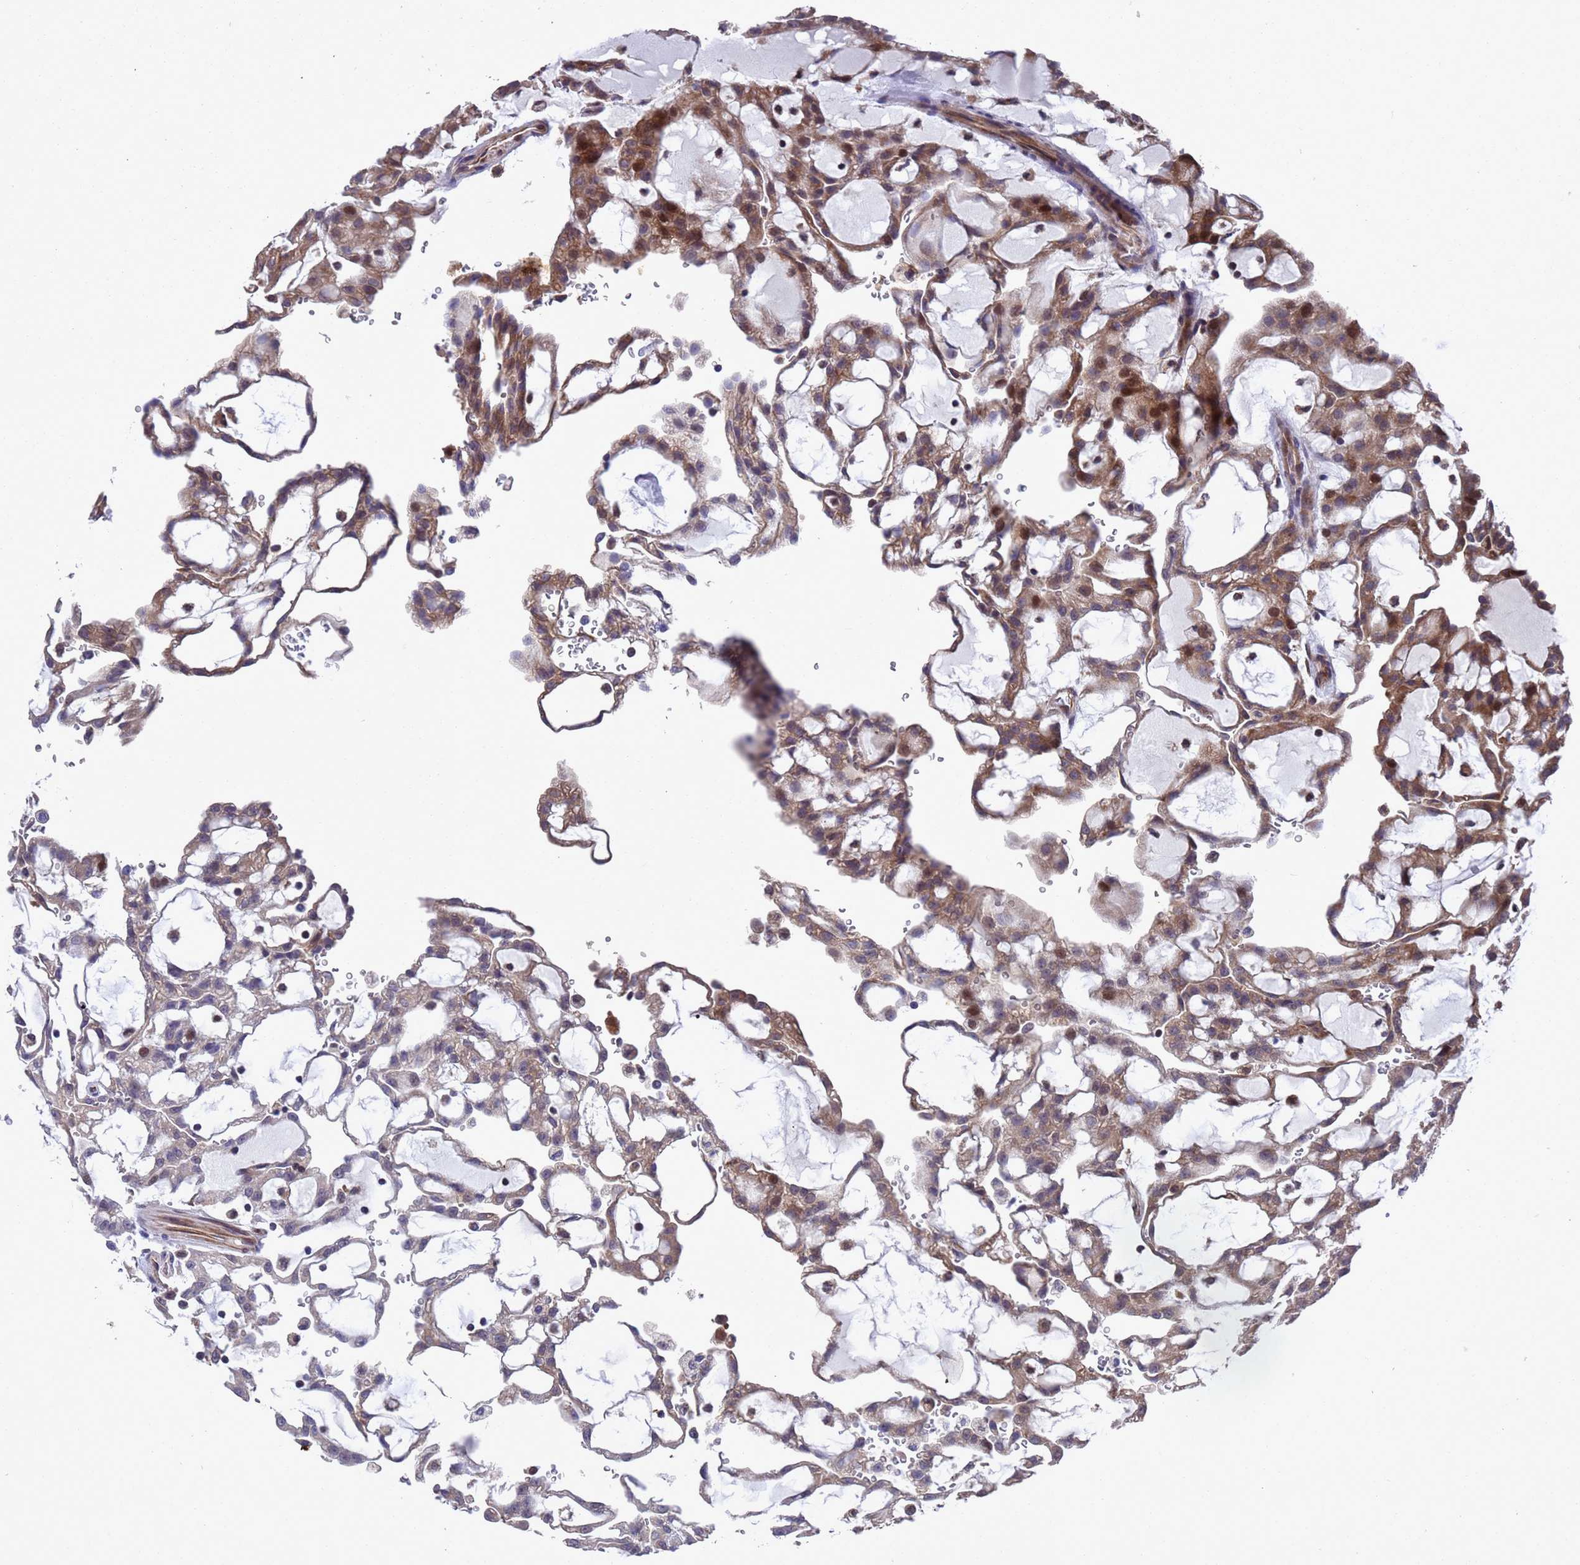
{"staining": {"intensity": "moderate", "quantity": ">75%", "location": "cytoplasmic/membranous,nuclear"}, "tissue": "renal cancer", "cell_type": "Tumor cells", "image_type": "cancer", "snomed": [{"axis": "morphology", "description": "Adenocarcinoma, NOS"}, {"axis": "topography", "description": "Kidney"}], "caption": "Adenocarcinoma (renal) was stained to show a protein in brown. There is medium levels of moderate cytoplasmic/membranous and nuclear staining in approximately >75% of tumor cells. The staining was performed using DAB, with brown indicating positive protein expression. Nuclei are stained blue with hematoxylin.", "gene": "TBK1", "patient": {"sex": "male", "age": 63}}